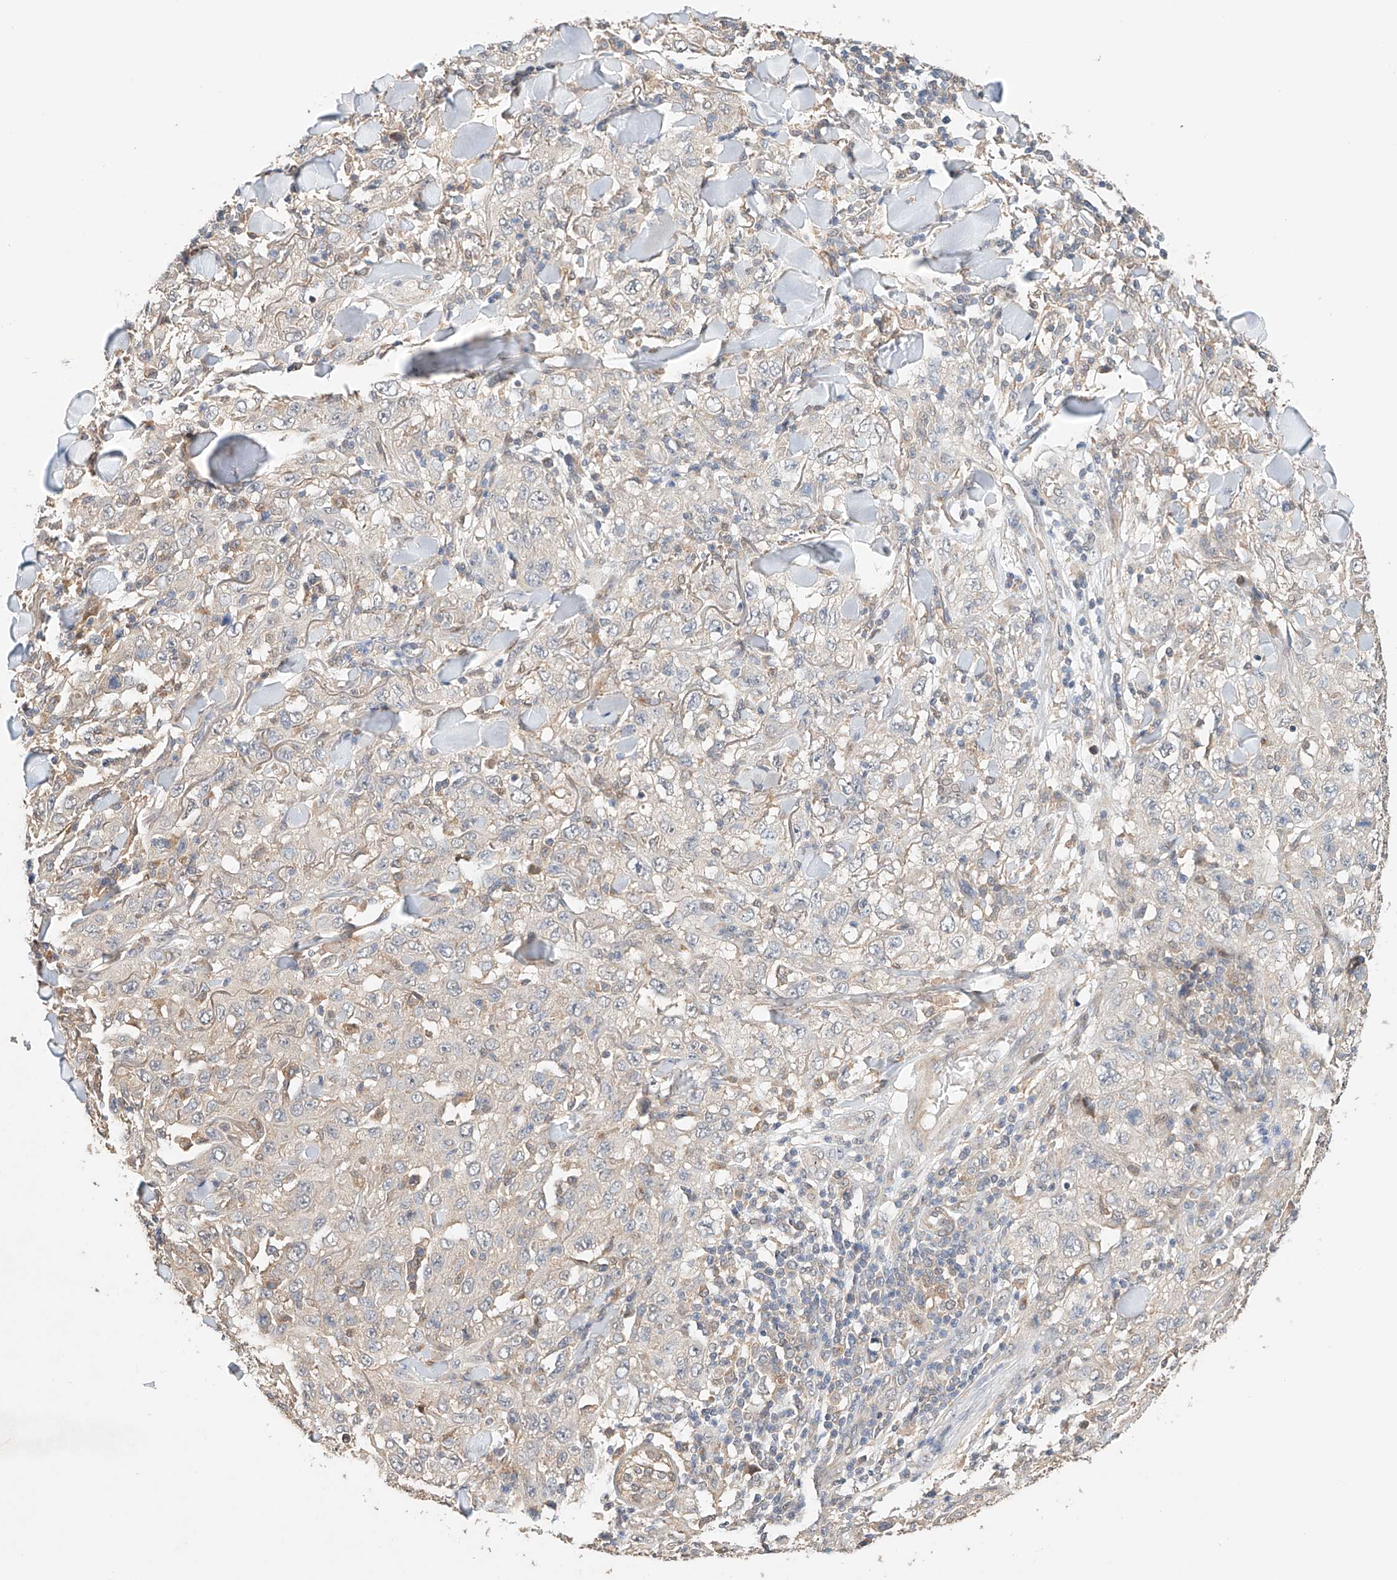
{"staining": {"intensity": "negative", "quantity": "none", "location": "none"}, "tissue": "skin cancer", "cell_type": "Tumor cells", "image_type": "cancer", "snomed": [{"axis": "morphology", "description": "Squamous cell carcinoma, NOS"}, {"axis": "topography", "description": "Skin"}], "caption": "Immunohistochemistry micrograph of neoplastic tissue: human skin cancer (squamous cell carcinoma) stained with DAB exhibits no significant protein staining in tumor cells.", "gene": "ZFHX2", "patient": {"sex": "female", "age": 88}}